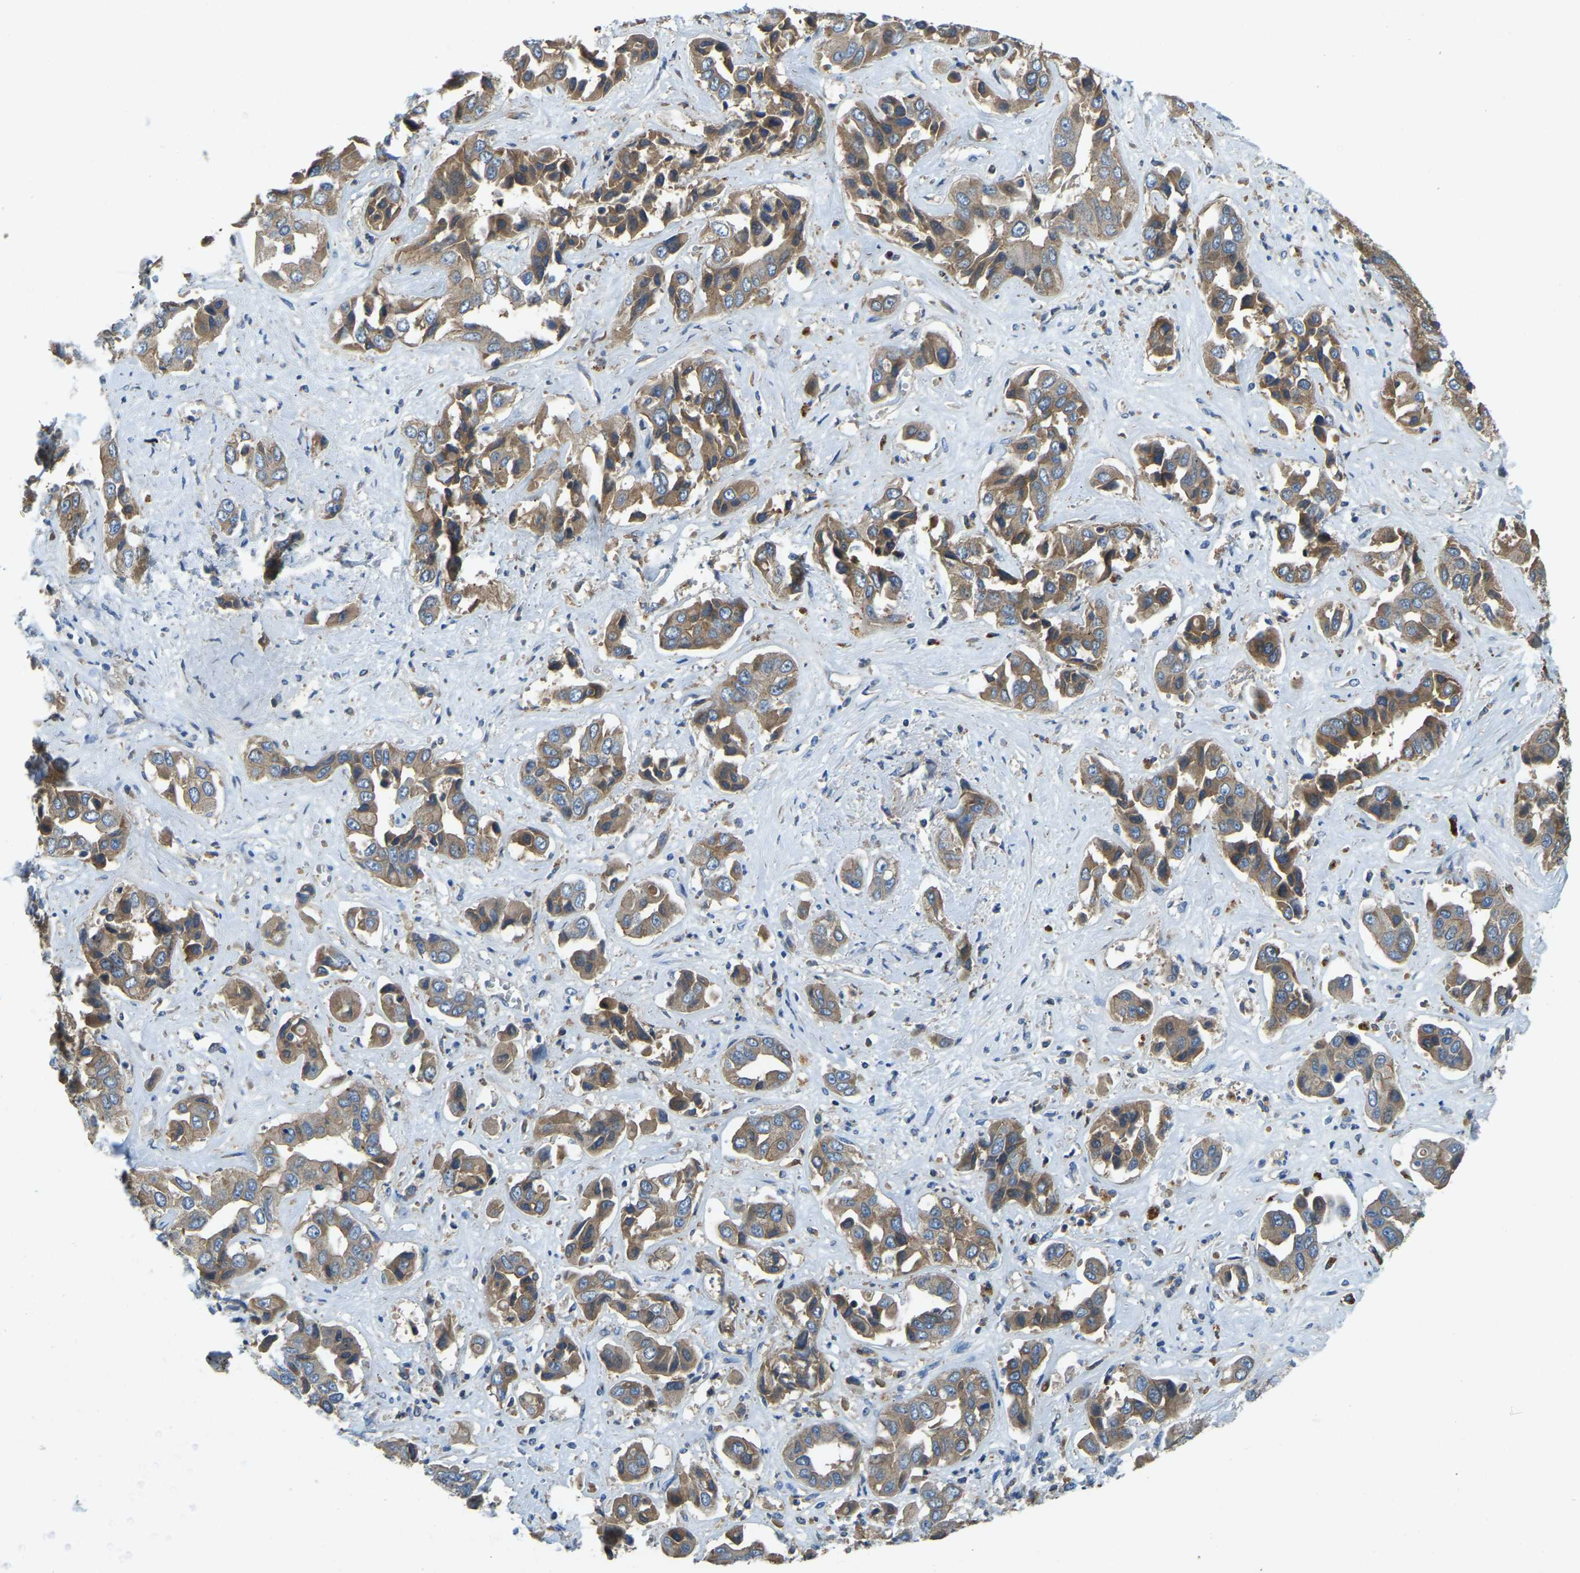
{"staining": {"intensity": "weak", "quantity": ">75%", "location": "cytoplasmic/membranous"}, "tissue": "liver cancer", "cell_type": "Tumor cells", "image_type": "cancer", "snomed": [{"axis": "morphology", "description": "Cholangiocarcinoma"}, {"axis": "topography", "description": "Liver"}], "caption": "High-magnification brightfield microscopy of liver cholangiocarcinoma stained with DAB (3,3'-diaminobenzidine) (brown) and counterstained with hematoxylin (blue). tumor cells exhibit weak cytoplasmic/membranous positivity is appreciated in about>75% of cells.", "gene": "ATP8B1", "patient": {"sex": "female", "age": 52}}